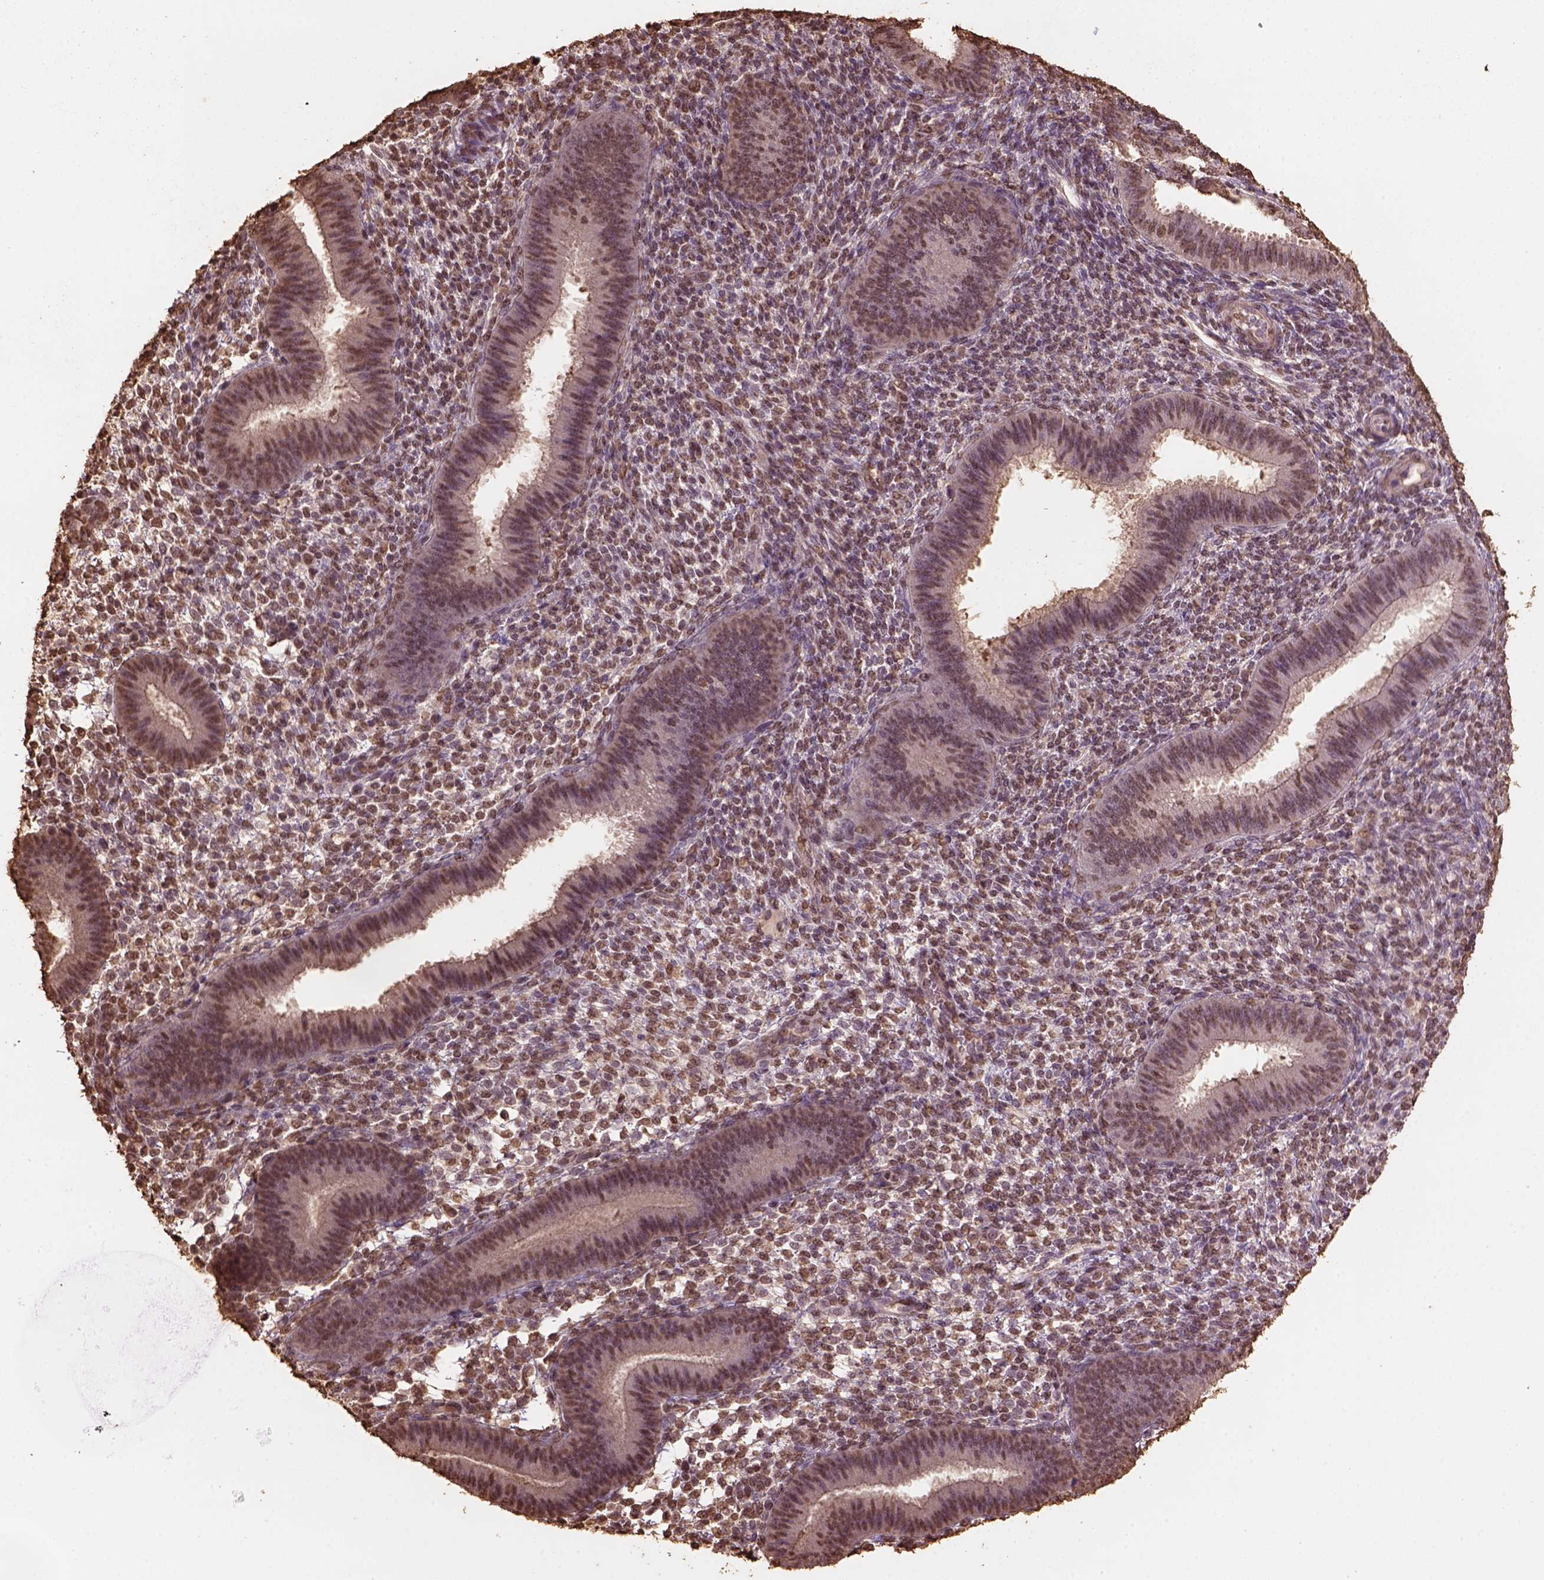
{"staining": {"intensity": "moderate", "quantity": ">75%", "location": "nuclear"}, "tissue": "endometrium", "cell_type": "Cells in endometrial stroma", "image_type": "normal", "snomed": [{"axis": "morphology", "description": "Normal tissue, NOS"}, {"axis": "topography", "description": "Endometrium"}], "caption": "This is a histology image of immunohistochemistry staining of normal endometrium, which shows moderate positivity in the nuclear of cells in endometrial stroma.", "gene": "CSTF2T", "patient": {"sex": "female", "age": 39}}